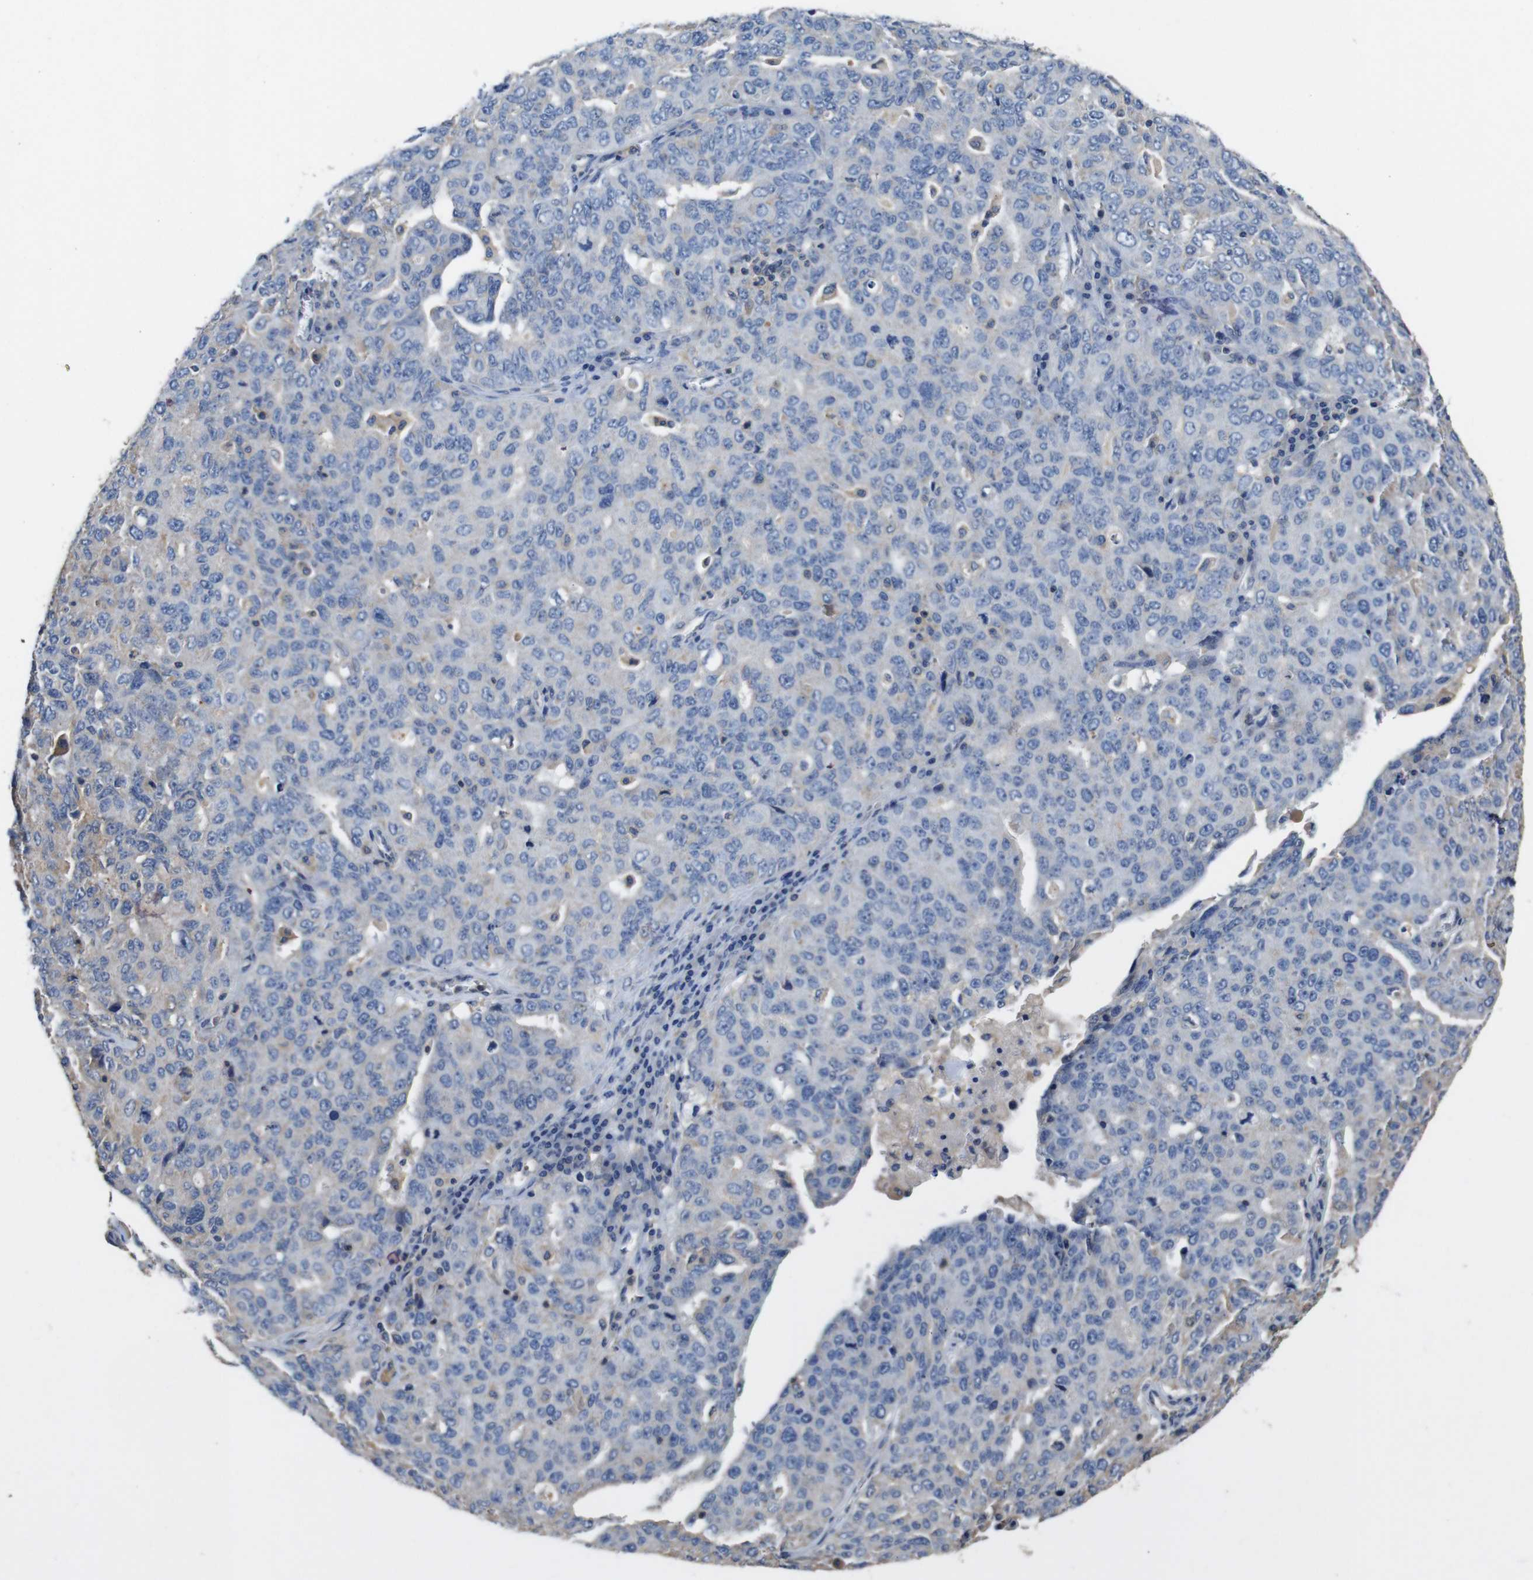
{"staining": {"intensity": "negative", "quantity": "none", "location": "none"}, "tissue": "ovarian cancer", "cell_type": "Tumor cells", "image_type": "cancer", "snomed": [{"axis": "morphology", "description": "Carcinoma, endometroid"}, {"axis": "topography", "description": "Ovary"}], "caption": "This is an immunohistochemistry photomicrograph of human ovarian cancer. There is no expression in tumor cells.", "gene": "GLIPR1", "patient": {"sex": "female", "age": 62}}